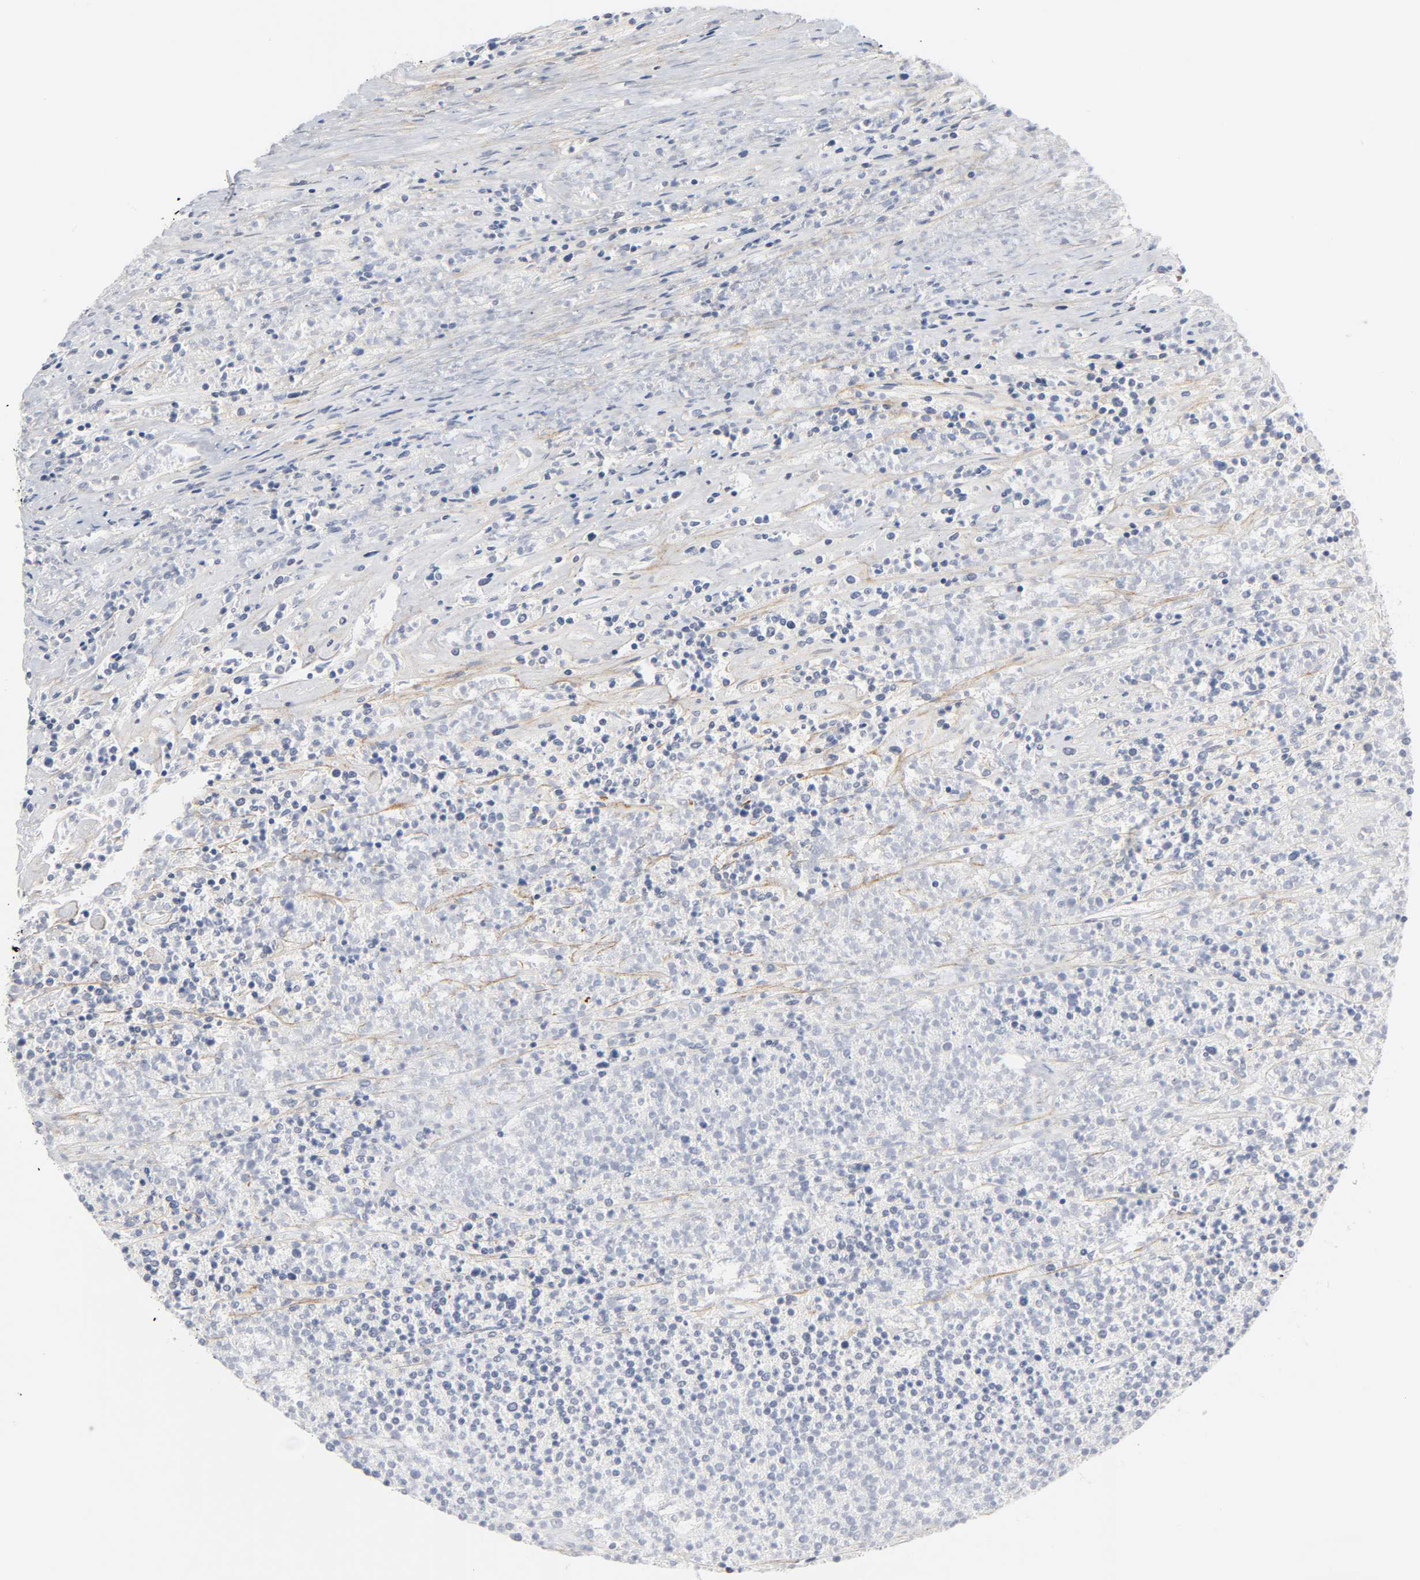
{"staining": {"intensity": "negative", "quantity": "none", "location": "none"}, "tissue": "lymphoma", "cell_type": "Tumor cells", "image_type": "cancer", "snomed": [{"axis": "morphology", "description": "Malignant lymphoma, non-Hodgkin's type, High grade"}, {"axis": "topography", "description": "Lymph node"}], "caption": "Lymphoma was stained to show a protein in brown. There is no significant positivity in tumor cells.", "gene": "DIDO1", "patient": {"sex": "female", "age": 73}}